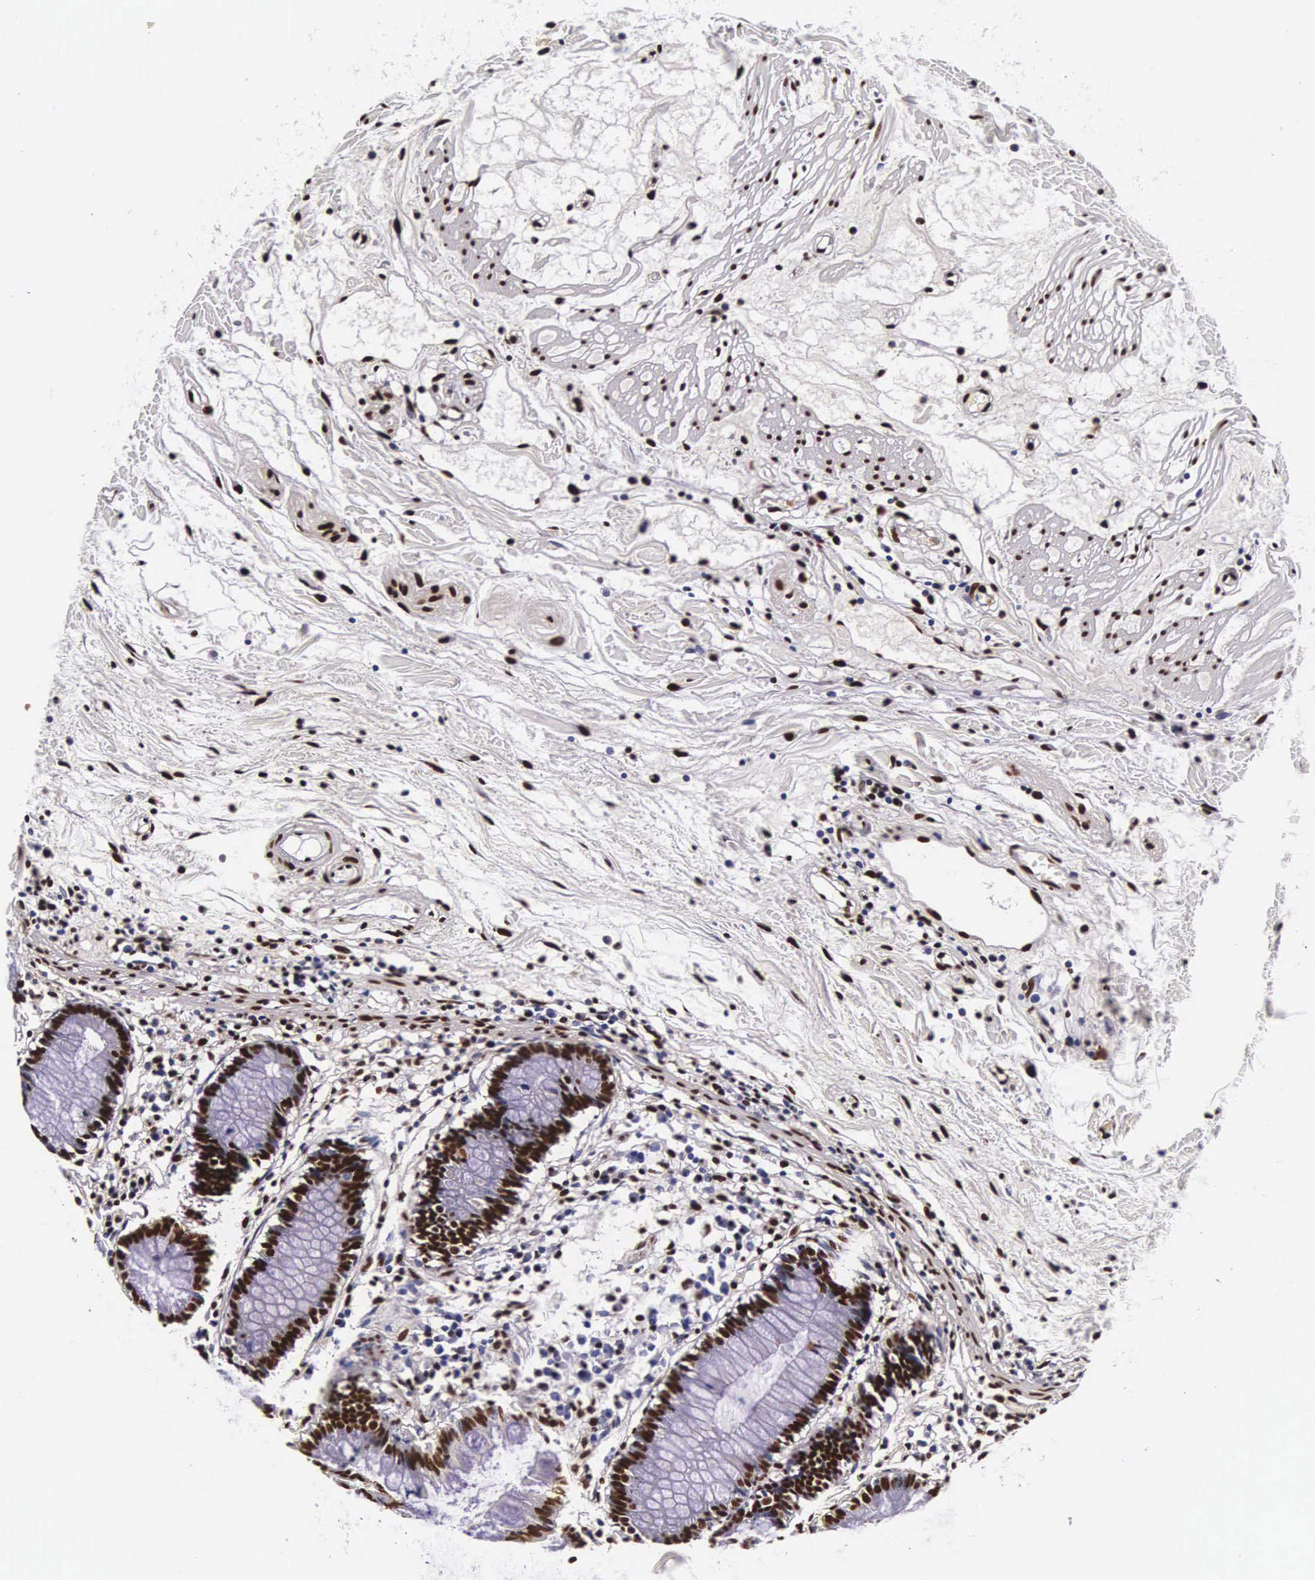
{"staining": {"intensity": "strong", "quantity": ">75%", "location": "nuclear"}, "tissue": "colon", "cell_type": "Endothelial cells", "image_type": "normal", "snomed": [{"axis": "morphology", "description": "Normal tissue, NOS"}, {"axis": "topography", "description": "Colon"}], "caption": "Benign colon demonstrates strong nuclear expression in approximately >75% of endothelial cells, visualized by immunohistochemistry. The staining was performed using DAB to visualize the protein expression in brown, while the nuclei were stained in blue with hematoxylin (Magnification: 20x).", "gene": "BCL2L2", "patient": {"sex": "female", "age": 55}}